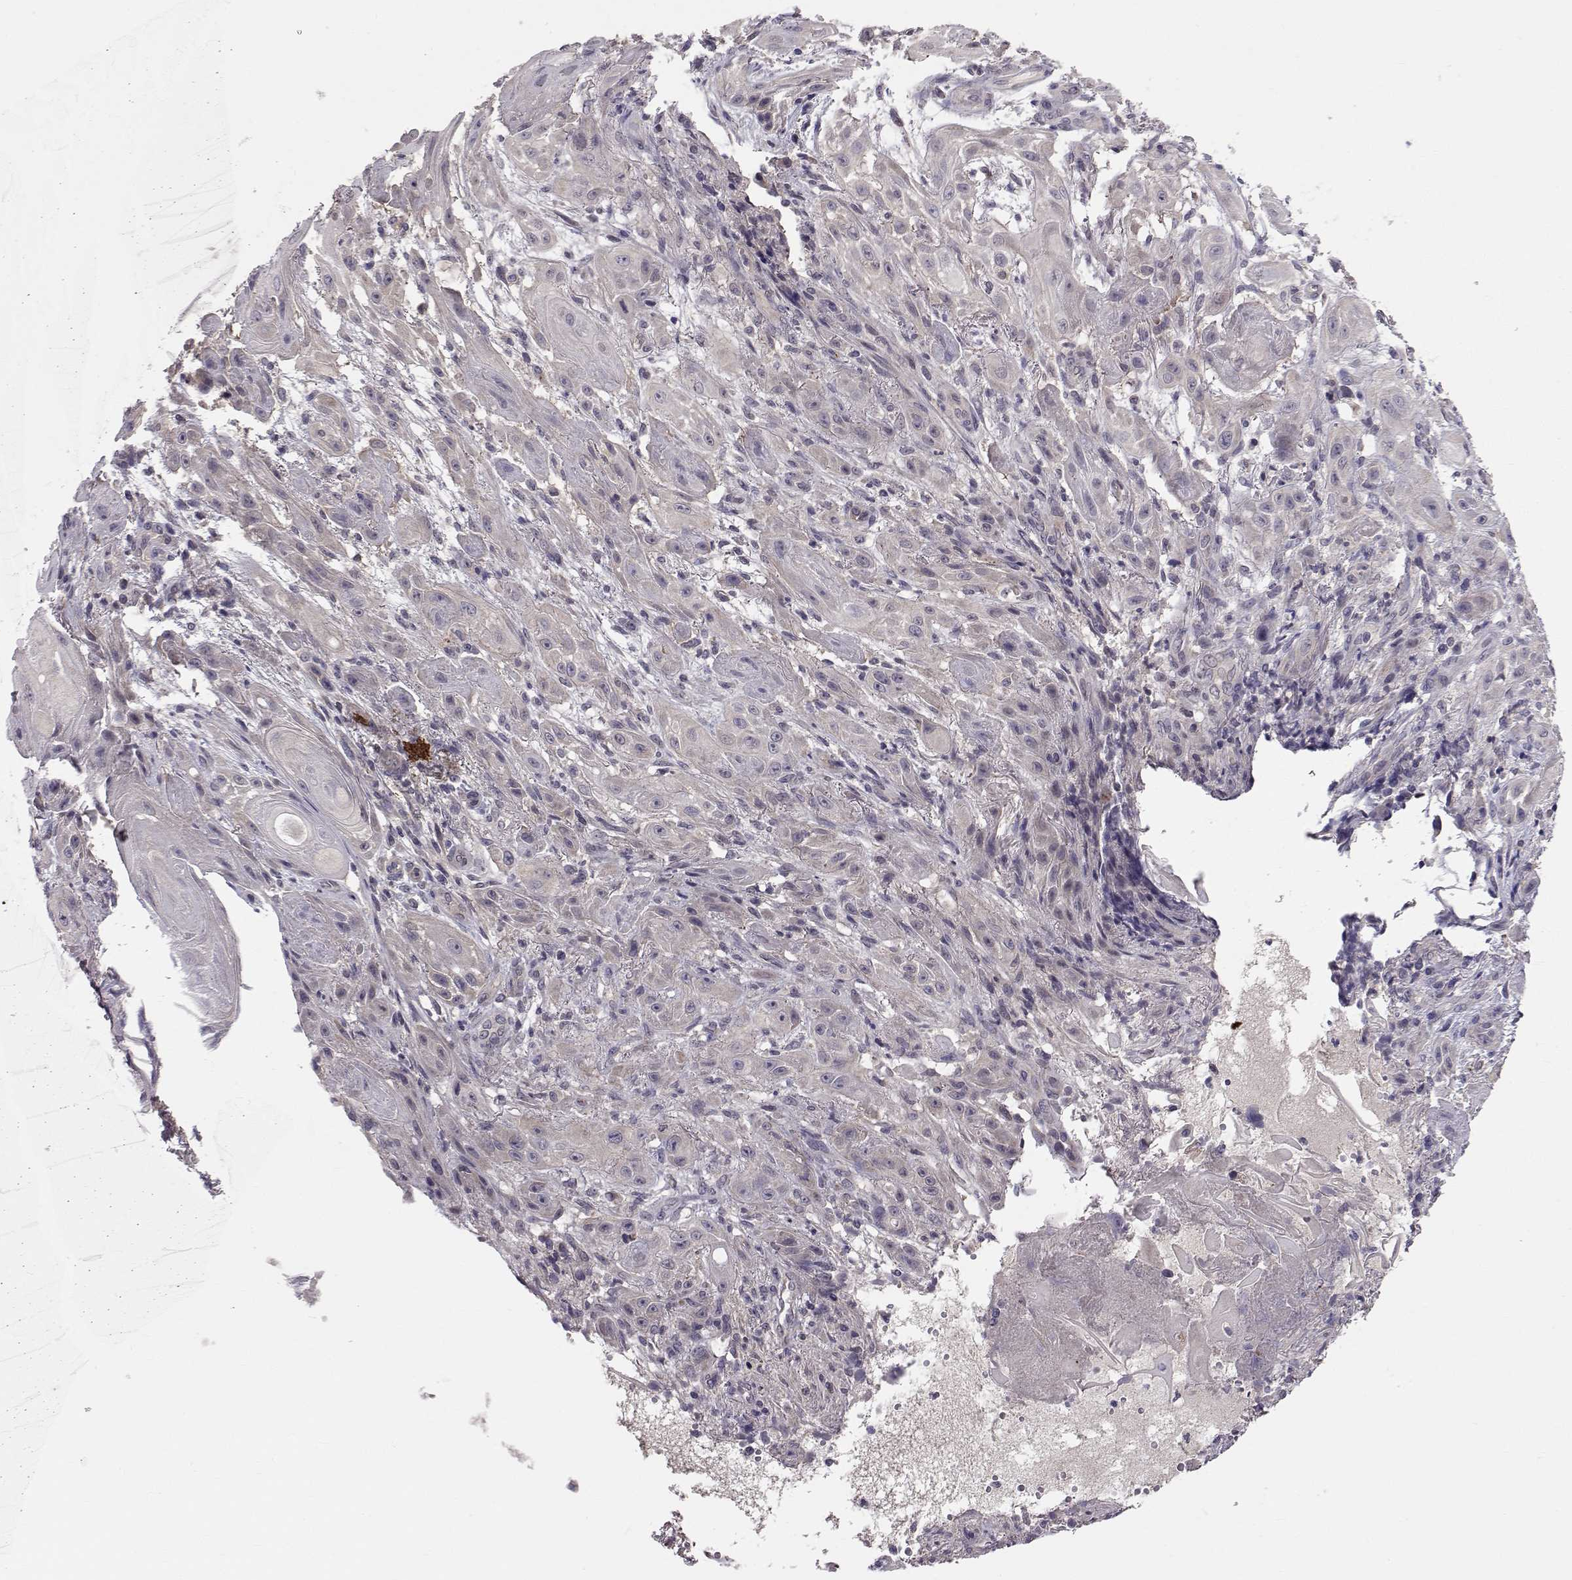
{"staining": {"intensity": "negative", "quantity": "none", "location": "none"}, "tissue": "skin cancer", "cell_type": "Tumor cells", "image_type": "cancer", "snomed": [{"axis": "morphology", "description": "Squamous cell carcinoma, NOS"}, {"axis": "topography", "description": "Skin"}], "caption": "This is an IHC histopathology image of human squamous cell carcinoma (skin). There is no staining in tumor cells.", "gene": "PEX5L", "patient": {"sex": "male", "age": 62}}